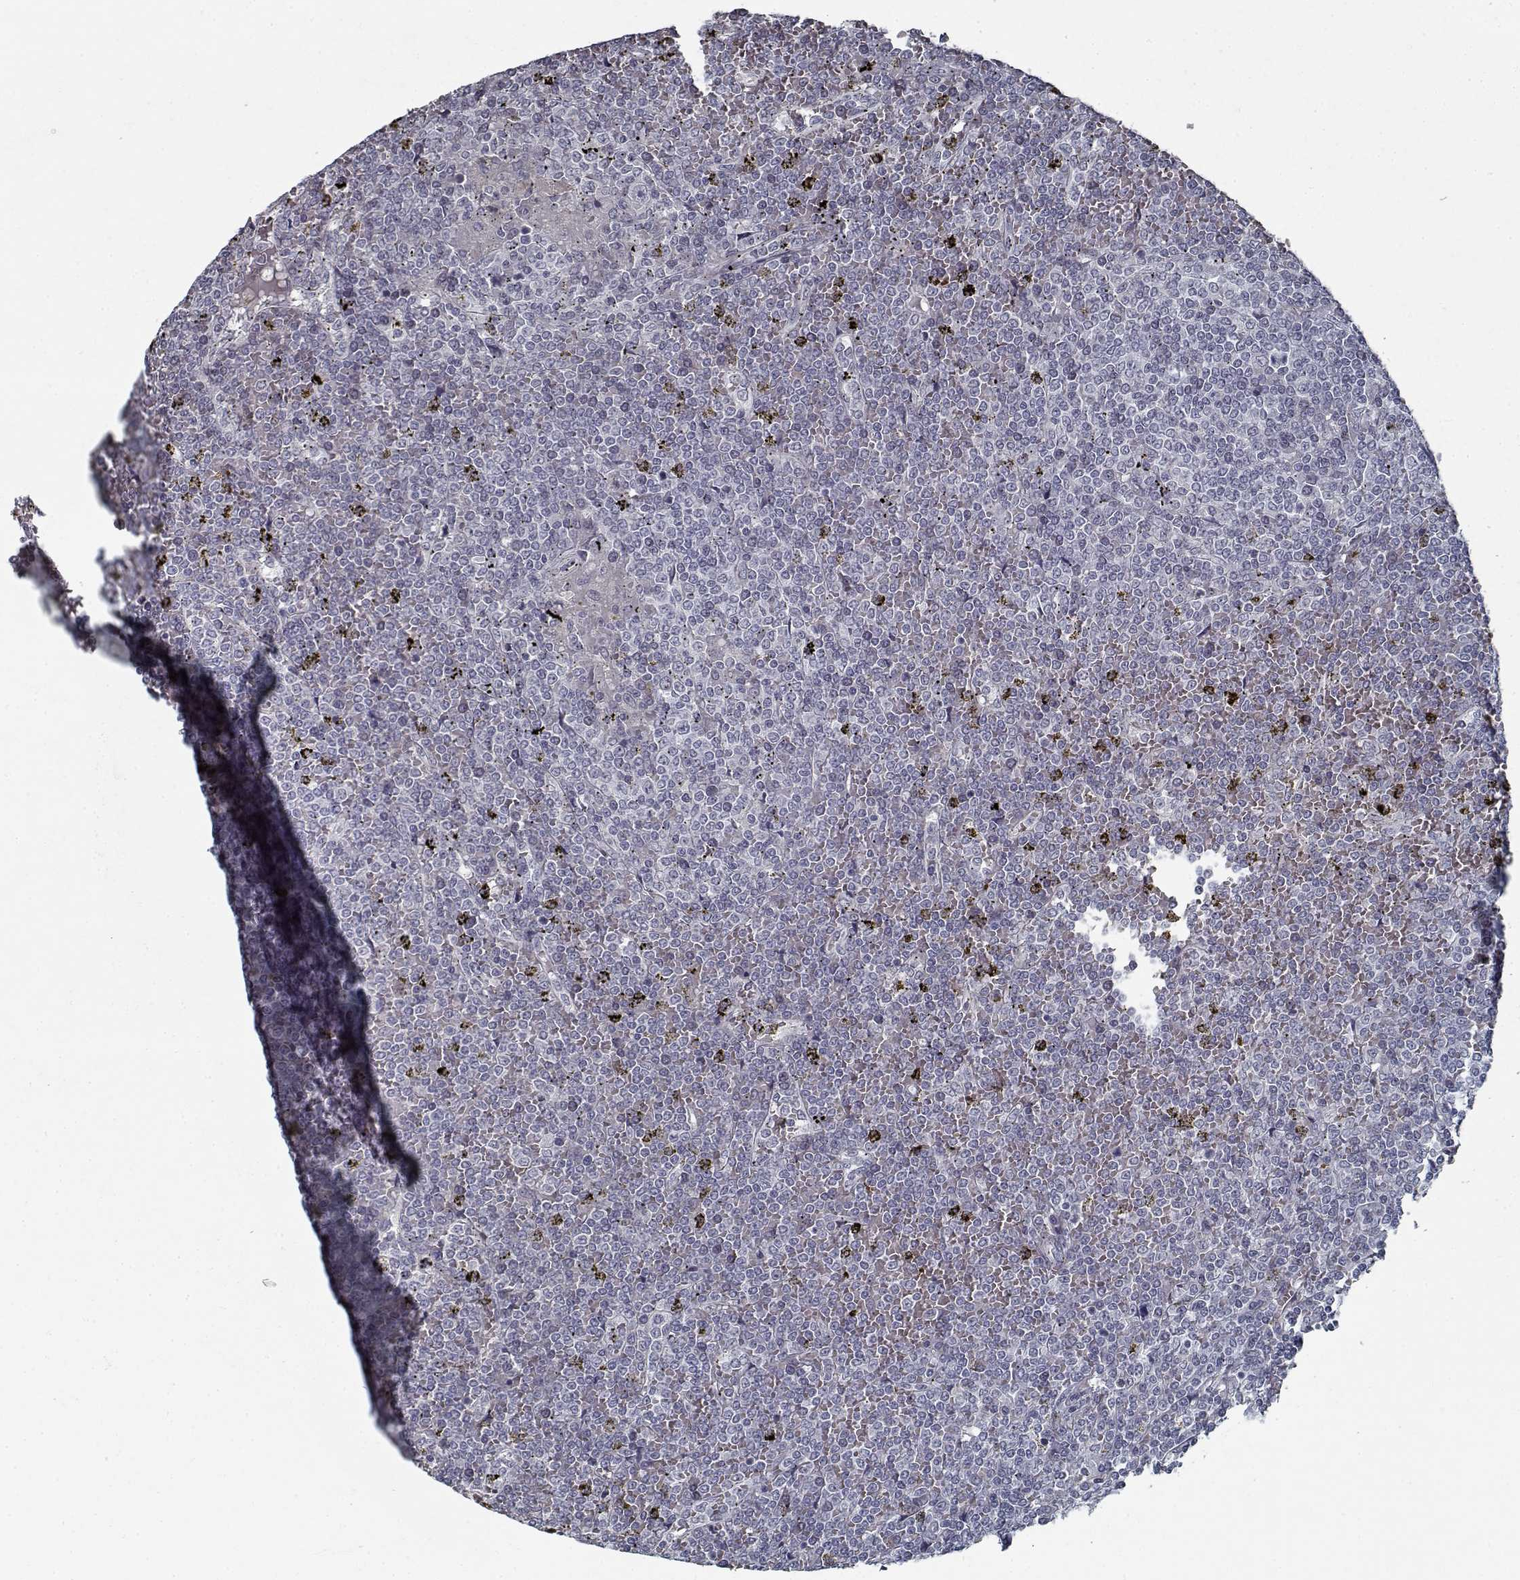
{"staining": {"intensity": "negative", "quantity": "none", "location": "none"}, "tissue": "lymphoma", "cell_type": "Tumor cells", "image_type": "cancer", "snomed": [{"axis": "morphology", "description": "Malignant lymphoma, non-Hodgkin's type, Low grade"}, {"axis": "topography", "description": "Spleen"}], "caption": "High magnification brightfield microscopy of lymphoma stained with DAB (3,3'-diaminobenzidine) (brown) and counterstained with hematoxylin (blue): tumor cells show no significant staining.", "gene": "GAD2", "patient": {"sex": "female", "age": 19}}